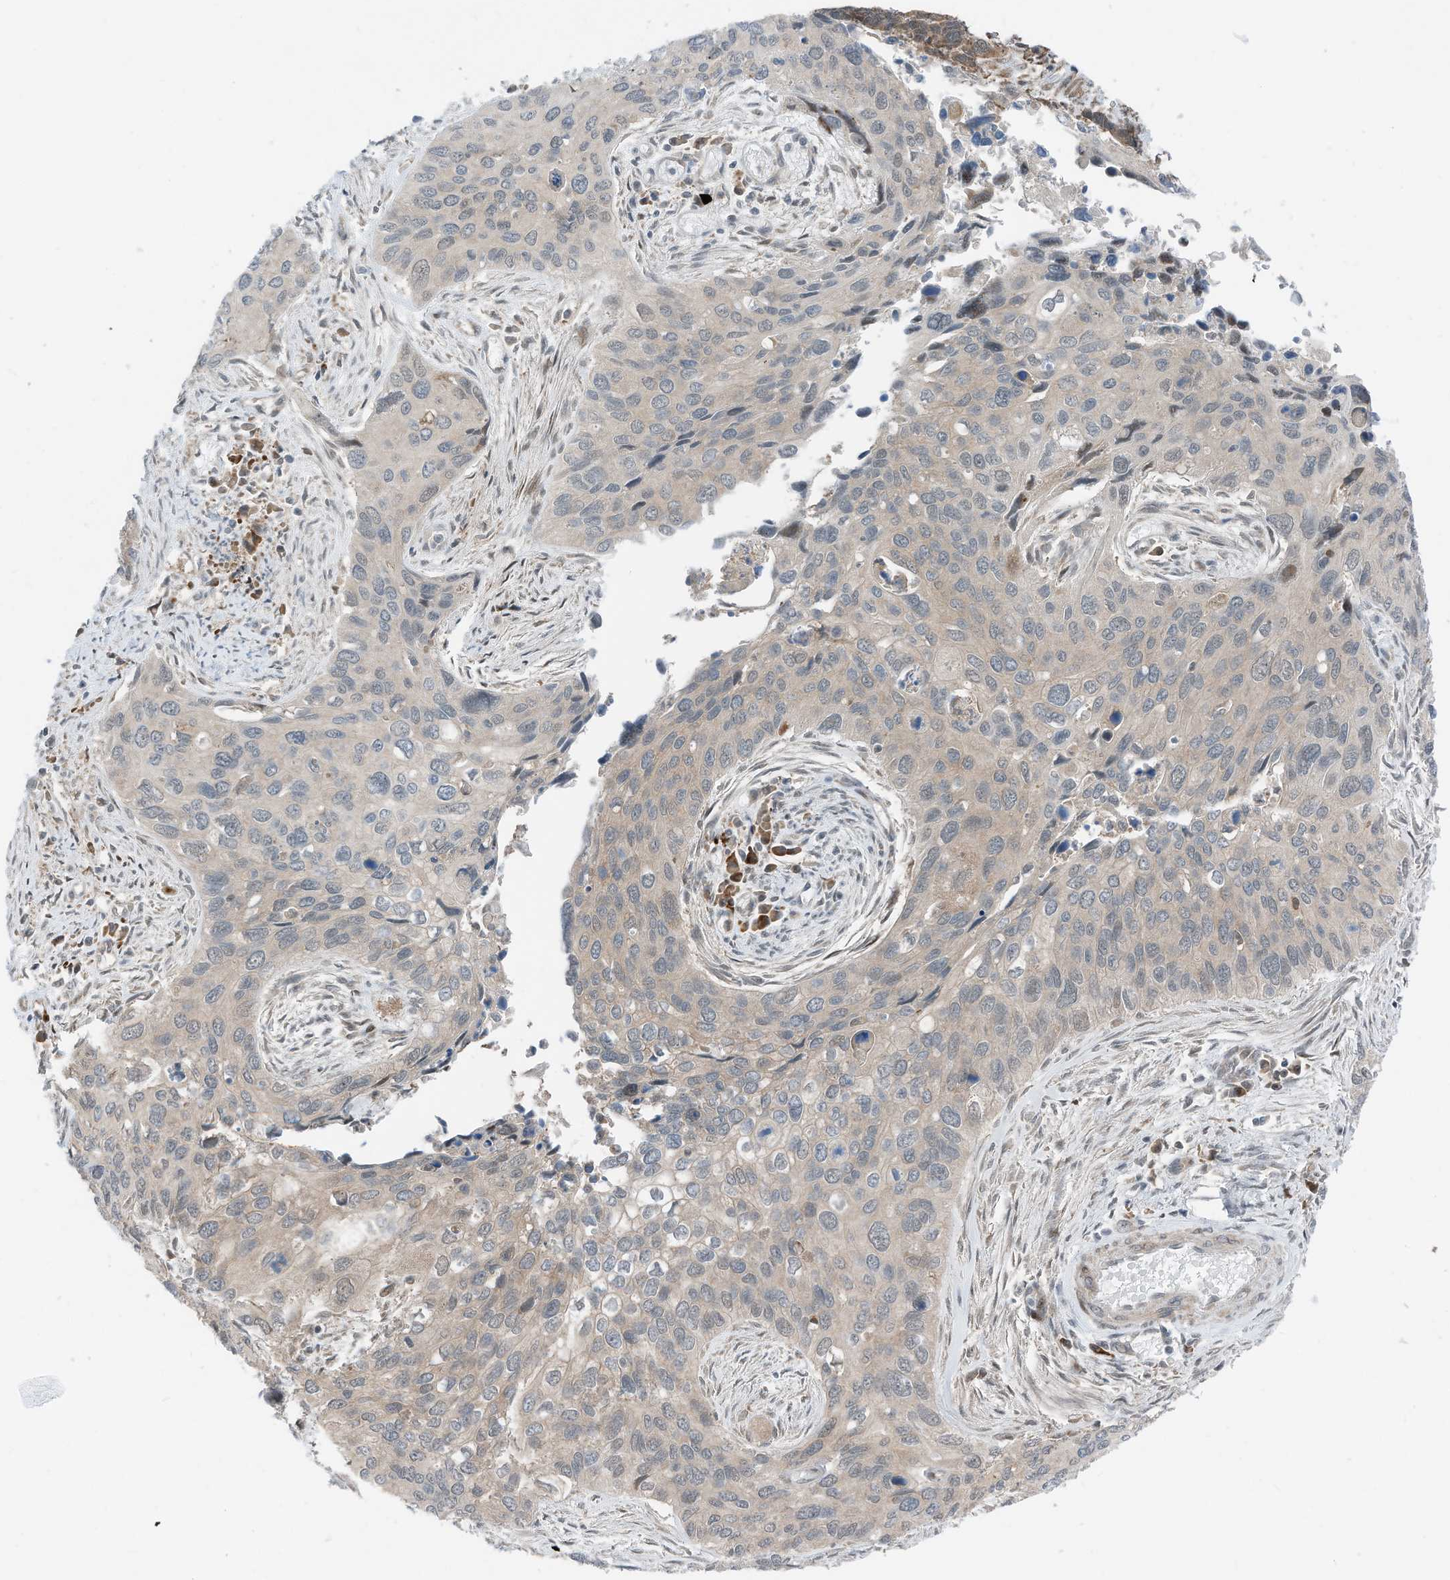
{"staining": {"intensity": "negative", "quantity": "none", "location": "none"}, "tissue": "cervical cancer", "cell_type": "Tumor cells", "image_type": "cancer", "snomed": [{"axis": "morphology", "description": "Squamous cell carcinoma, NOS"}, {"axis": "topography", "description": "Cervix"}], "caption": "Tumor cells show no significant protein expression in cervical squamous cell carcinoma. Brightfield microscopy of IHC stained with DAB (3,3'-diaminobenzidine) (brown) and hematoxylin (blue), captured at high magnification.", "gene": "RMND1", "patient": {"sex": "female", "age": 55}}